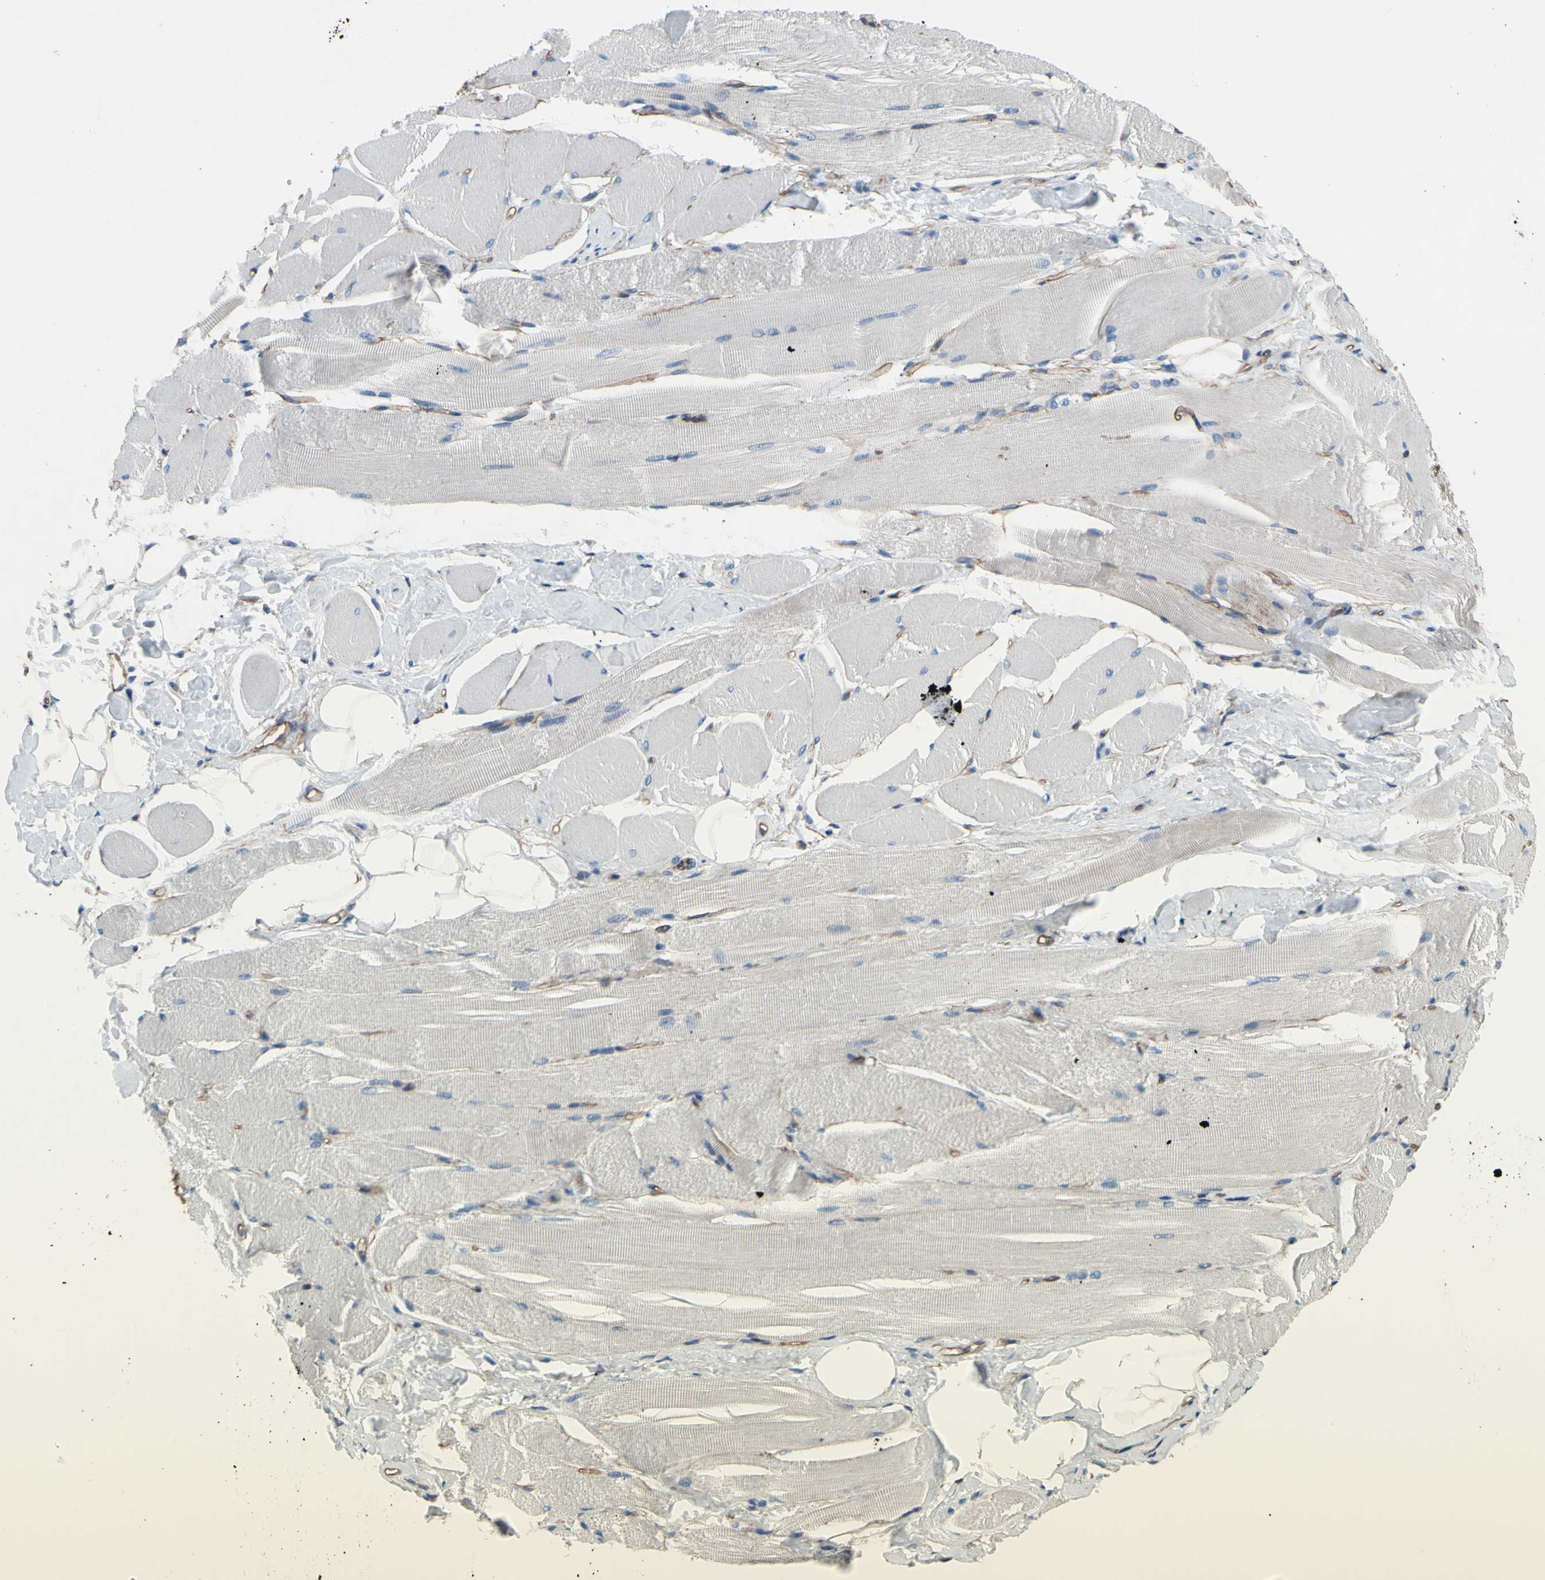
{"staining": {"intensity": "weak", "quantity": ">75%", "location": "cytoplasmic/membranous"}, "tissue": "skeletal muscle", "cell_type": "Myocytes", "image_type": "normal", "snomed": [{"axis": "morphology", "description": "Normal tissue, NOS"}, {"axis": "topography", "description": "Skeletal muscle"}, {"axis": "topography", "description": "Peripheral nerve tissue"}], "caption": "DAB immunohistochemical staining of unremarkable skeletal muscle reveals weak cytoplasmic/membranous protein positivity in approximately >75% of myocytes. (Stains: DAB (3,3'-diaminobenzidine) in brown, nuclei in blue, Microscopy: brightfield microscopy at high magnification).", "gene": "TPBG", "patient": {"sex": "female", "age": 84}}